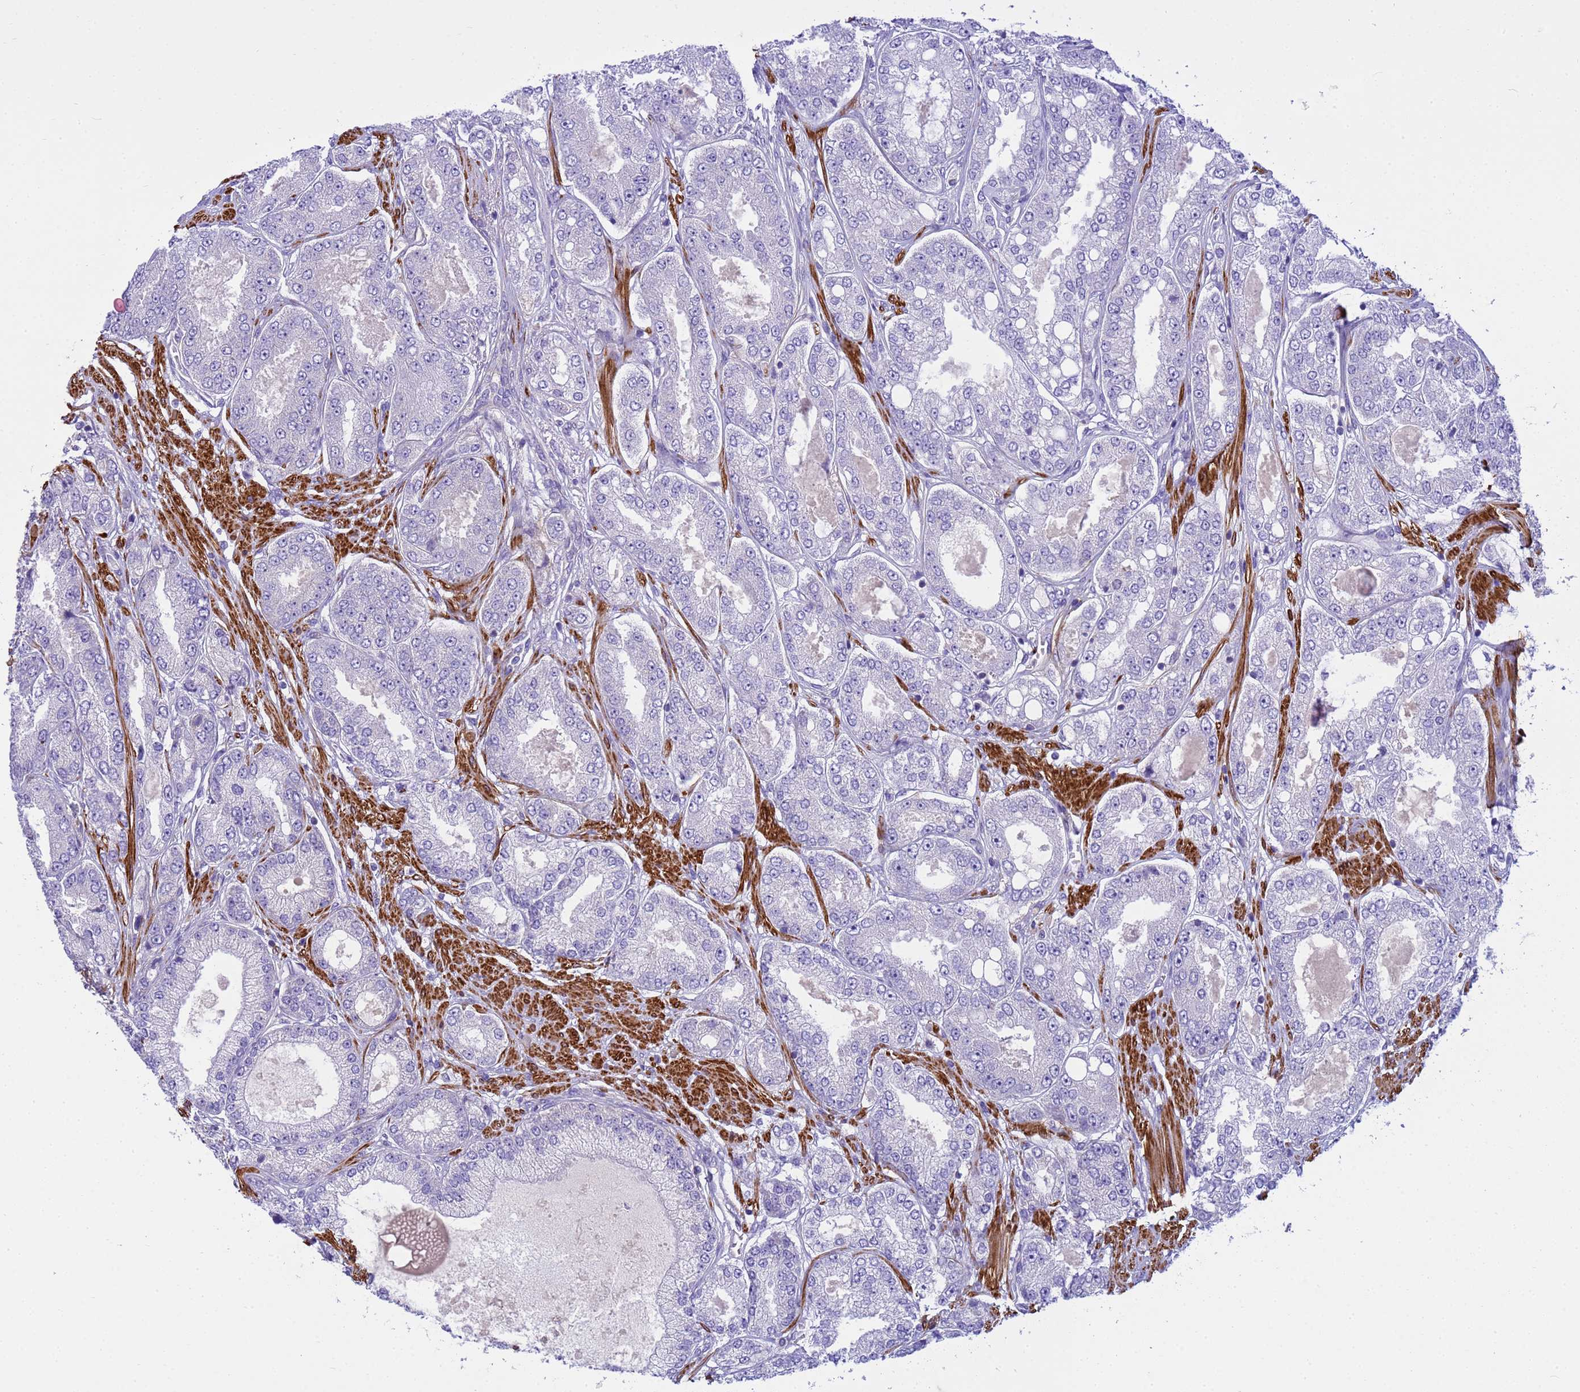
{"staining": {"intensity": "negative", "quantity": "none", "location": "none"}, "tissue": "prostate cancer", "cell_type": "Tumor cells", "image_type": "cancer", "snomed": [{"axis": "morphology", "description": "Adenocarcinoma, High grade"}, {"axis": "topography", "description": "Prostate"}], "caption": "This is an IHC micrograph of human prostate cancer. There is no staining in tumor cells.", "gene": "P2RX7", "patient": {"sex": "male", "age": 71}}